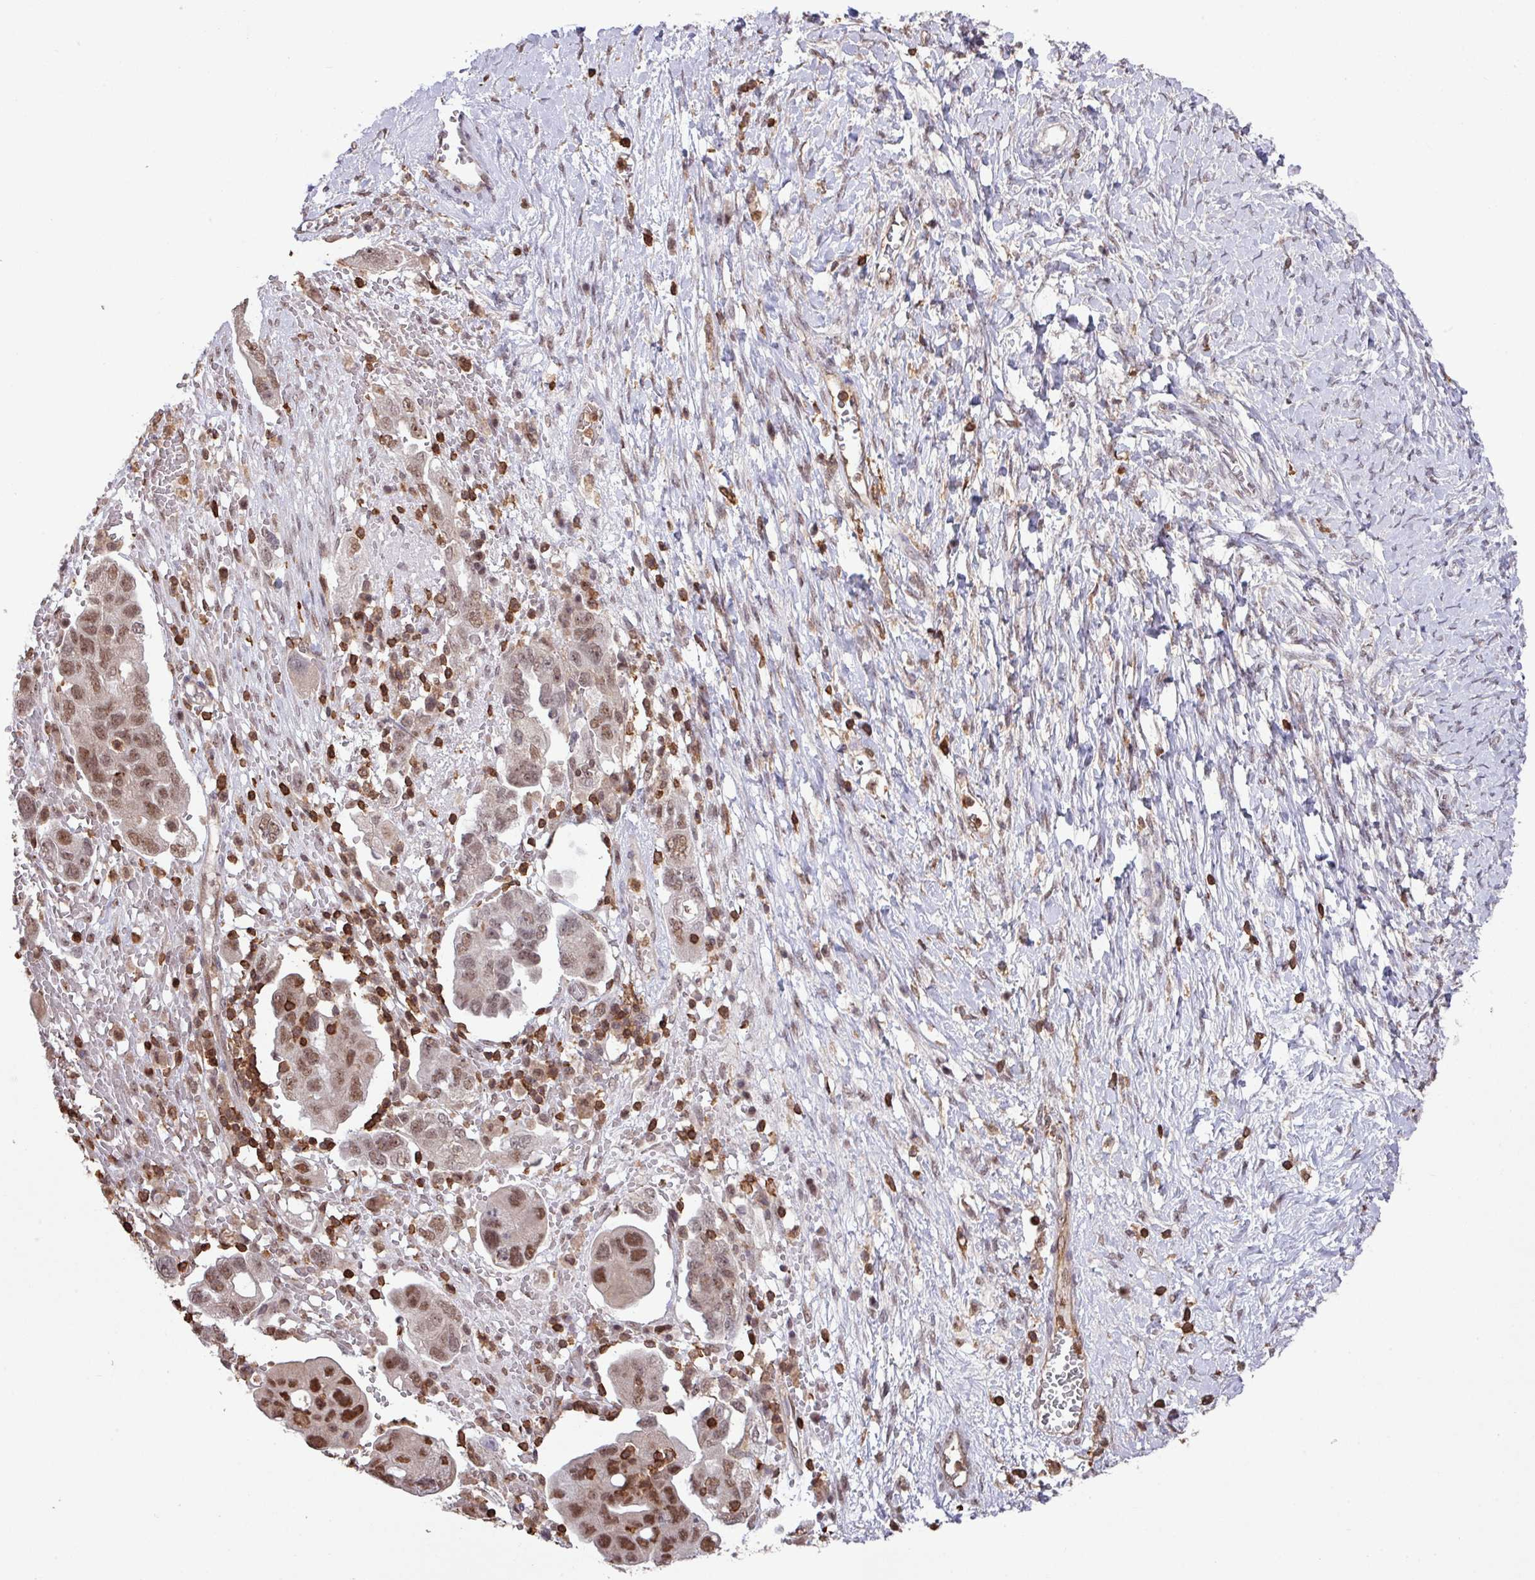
{"staining": {"intensity": "moderate", "quantity": ">75%", "location": "nuclear"}, "tissue": "ovarian cancer", "cell_type": "Tumor cells", "image_type": "cancer", "snomed": [{"axis": "morphology", "description": "Carcinoma, NOS"}, {"axis": "morphology", "description": "Cystadenocarcinoma, serous, NOS"}, {"axis": "topography", "description": "Ovary"}], "caption": "Moderate nuclear expression is identified in about >75% of tumor cells in carcinoma (ovarian).", "gene": "GON7", "patient": {"sex": "female", "age": 69}}